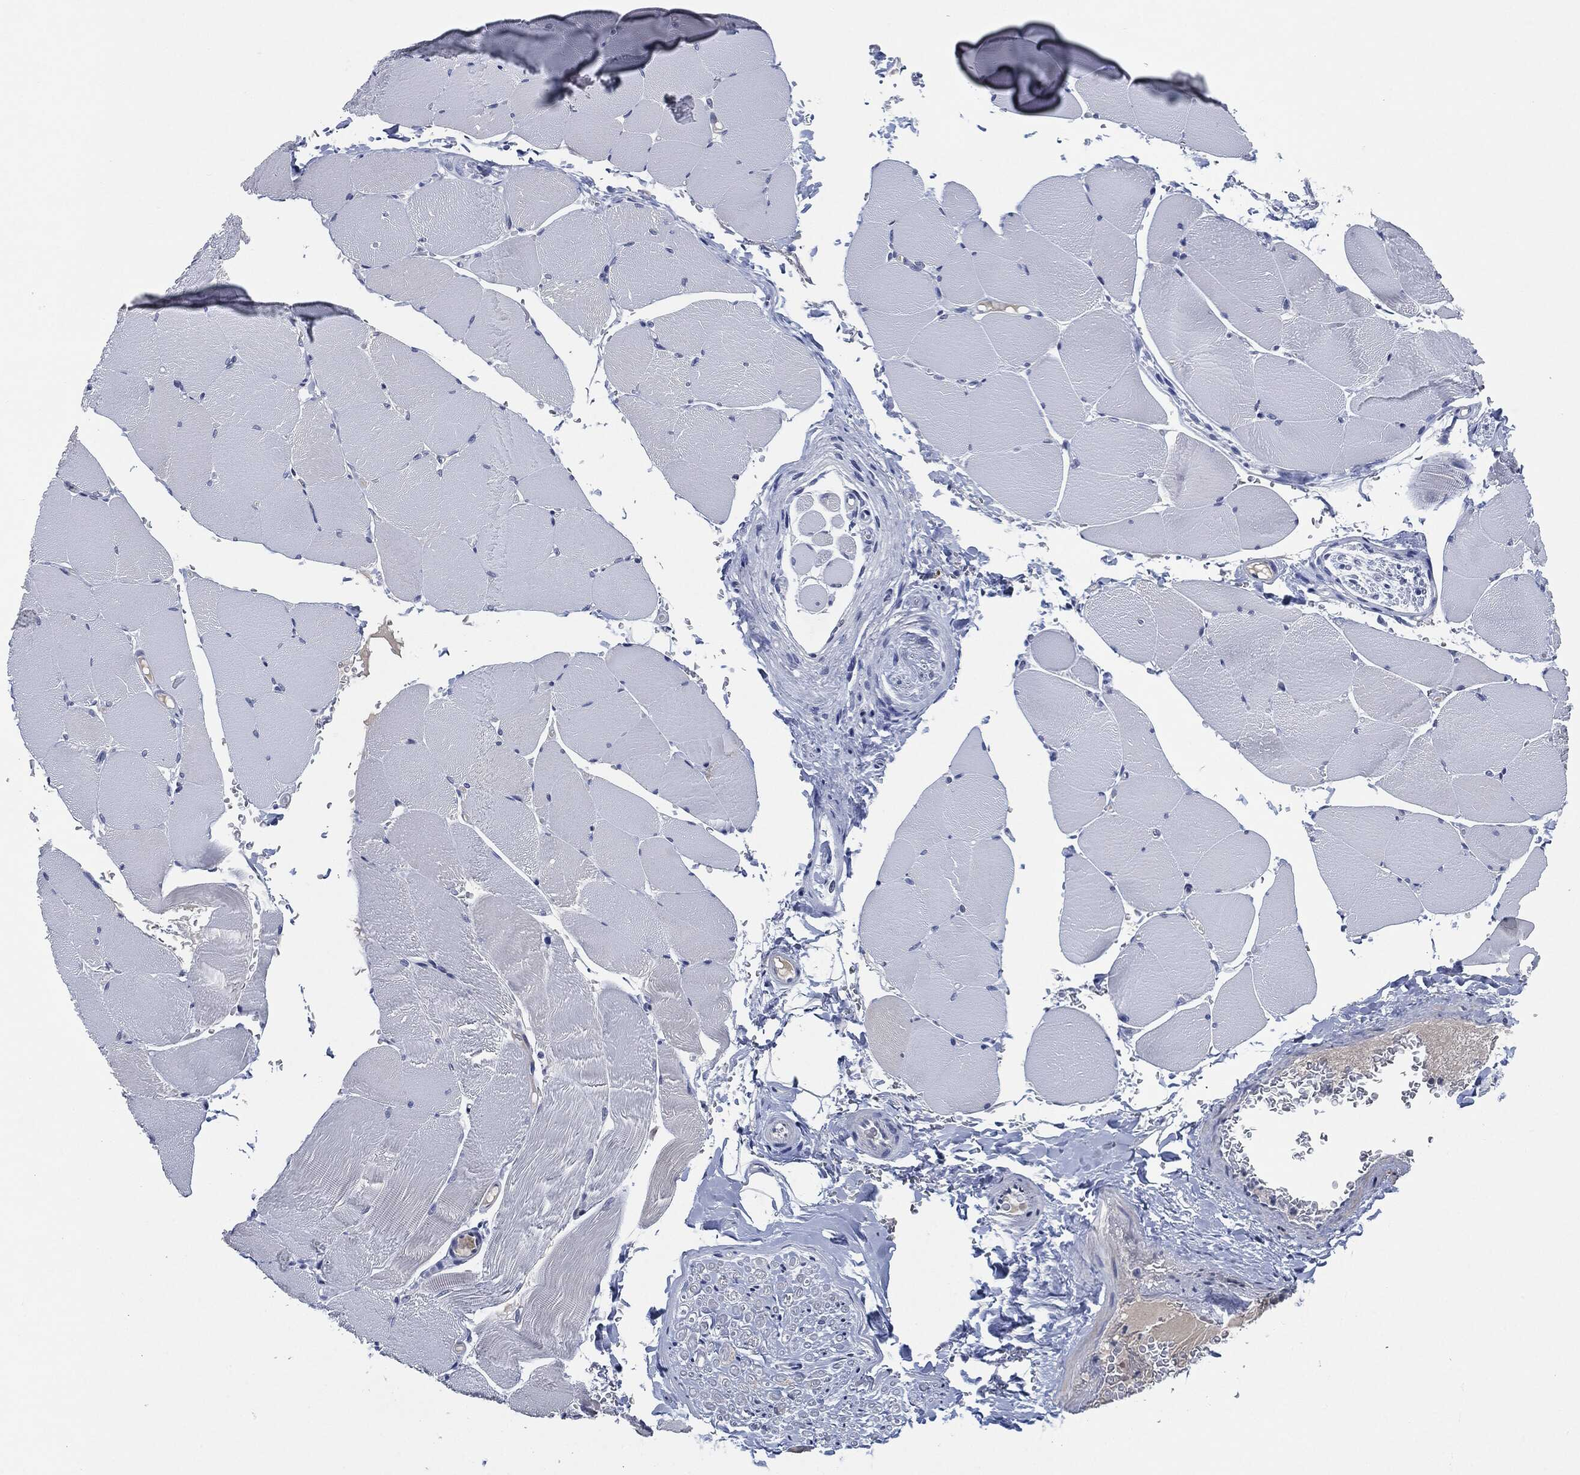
{"staining": {"intensity": "negative", "quantity": "none", "location": "none"}, "tissue": "skeletal muscle", "cell_type": "Myocytes", "image_type": "normal", "snomed": [{"axis": "morphology", "description": "Normal tissue, NOS"}, {"axis": "topography", "description": "Skeletal muscle"}], "caption": "Immunohistochemistry histopathology image of normal skeletal muscle: human skeletal muscle stained with DAB reveals no significant protein staining in myocytes. The staining was performed using DAB to visualize the protein expression in brown, while the nuclei were stained in blue with hematoxylin (Magnification: 20x).", "gene": "IL2RG", "patient": {"sex": "female", "age": 37}}